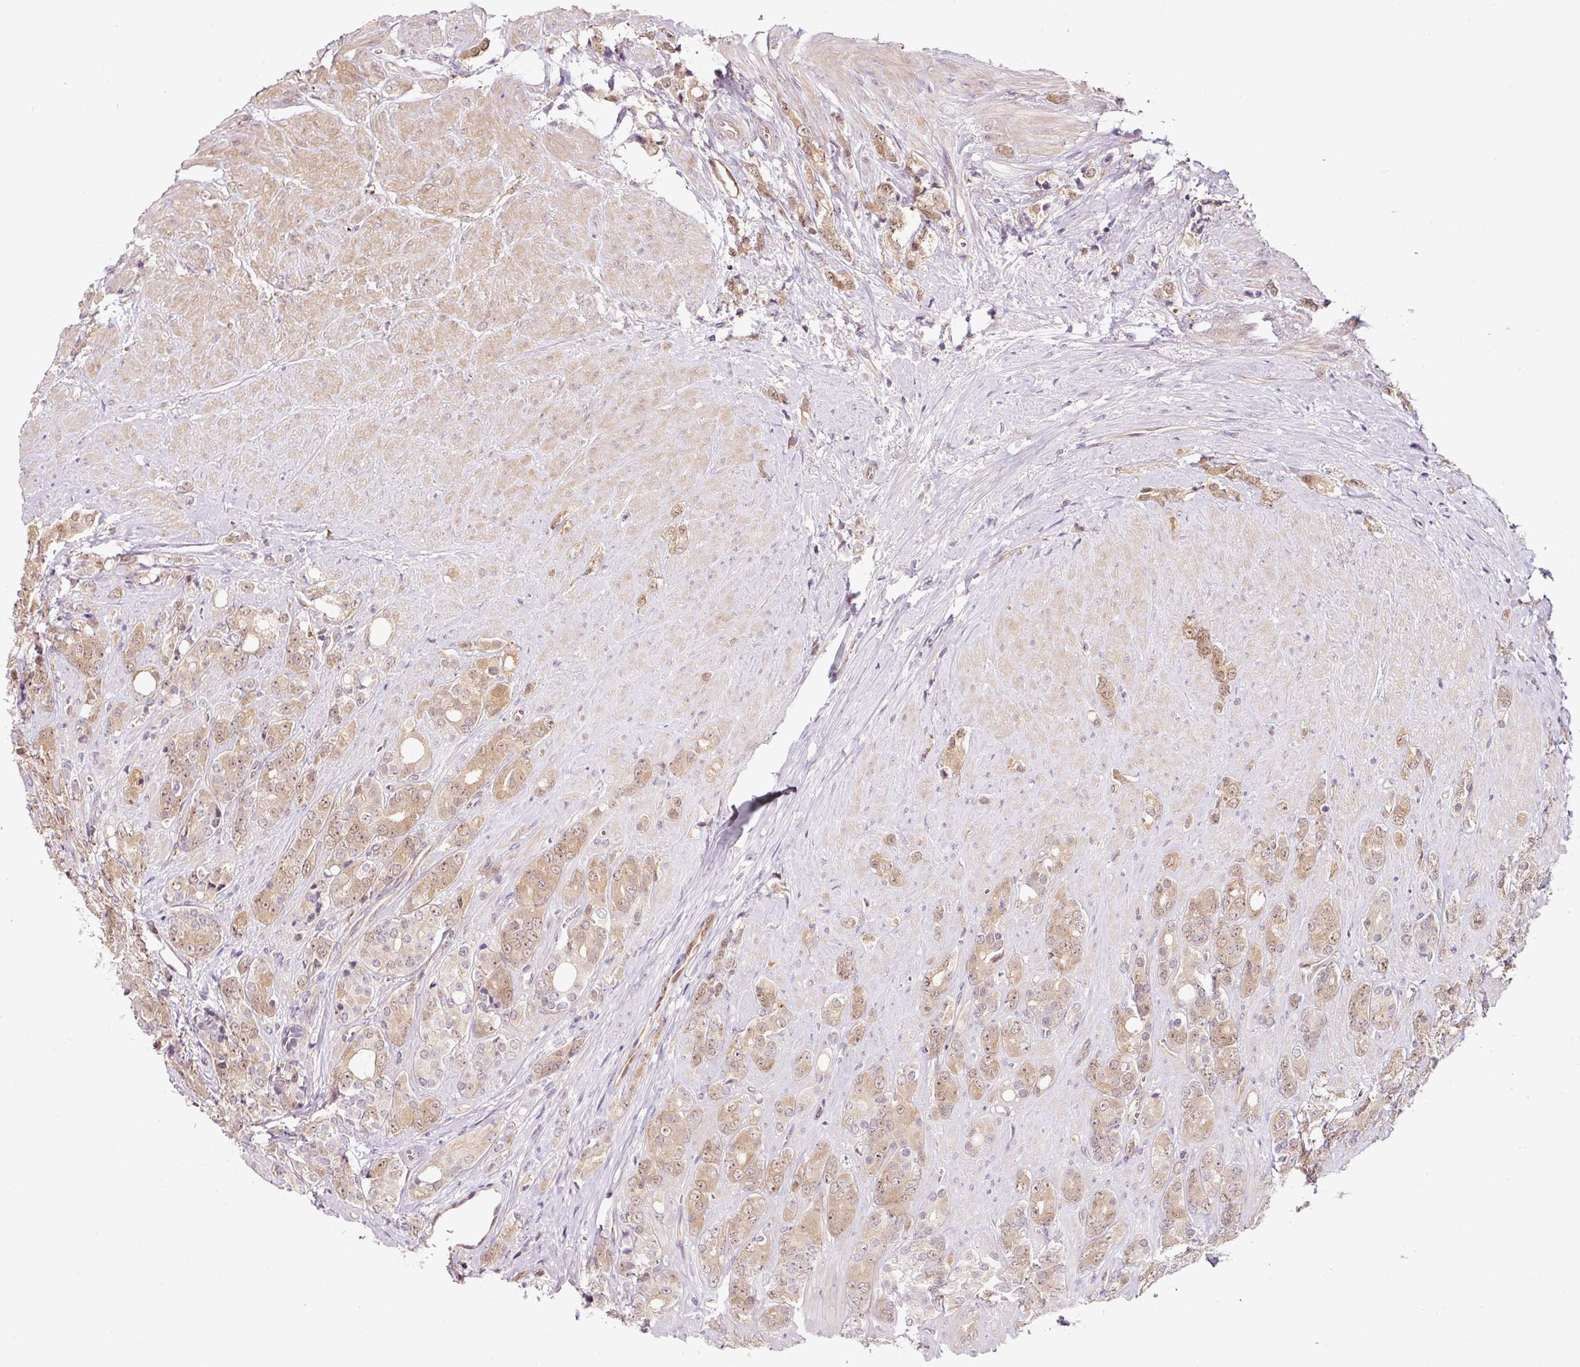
{"staining": {"intensity": "moderate", "quantity": "25%-75%", "location": "cytoplasmic/membranous,nuclear"}, "tissue": "prostate cancer", "cell_type": "Tumor cells", "image_type": "cancer", "snomed": [{"axis": "morphology", "description": "Adenocarcinoma, High grade"}, {"axis": "topography", "description": "Prostate"}], "caption": "This is an image of immunohistochemistry staining of adenocarcinoma (high-grade) (prostate), which shows moderate positivity in the cytoplasmic/membranous and nuclear of tumor cells.", "gene": "FBXL14", "patient": {"sex": "male", "age": 62}}